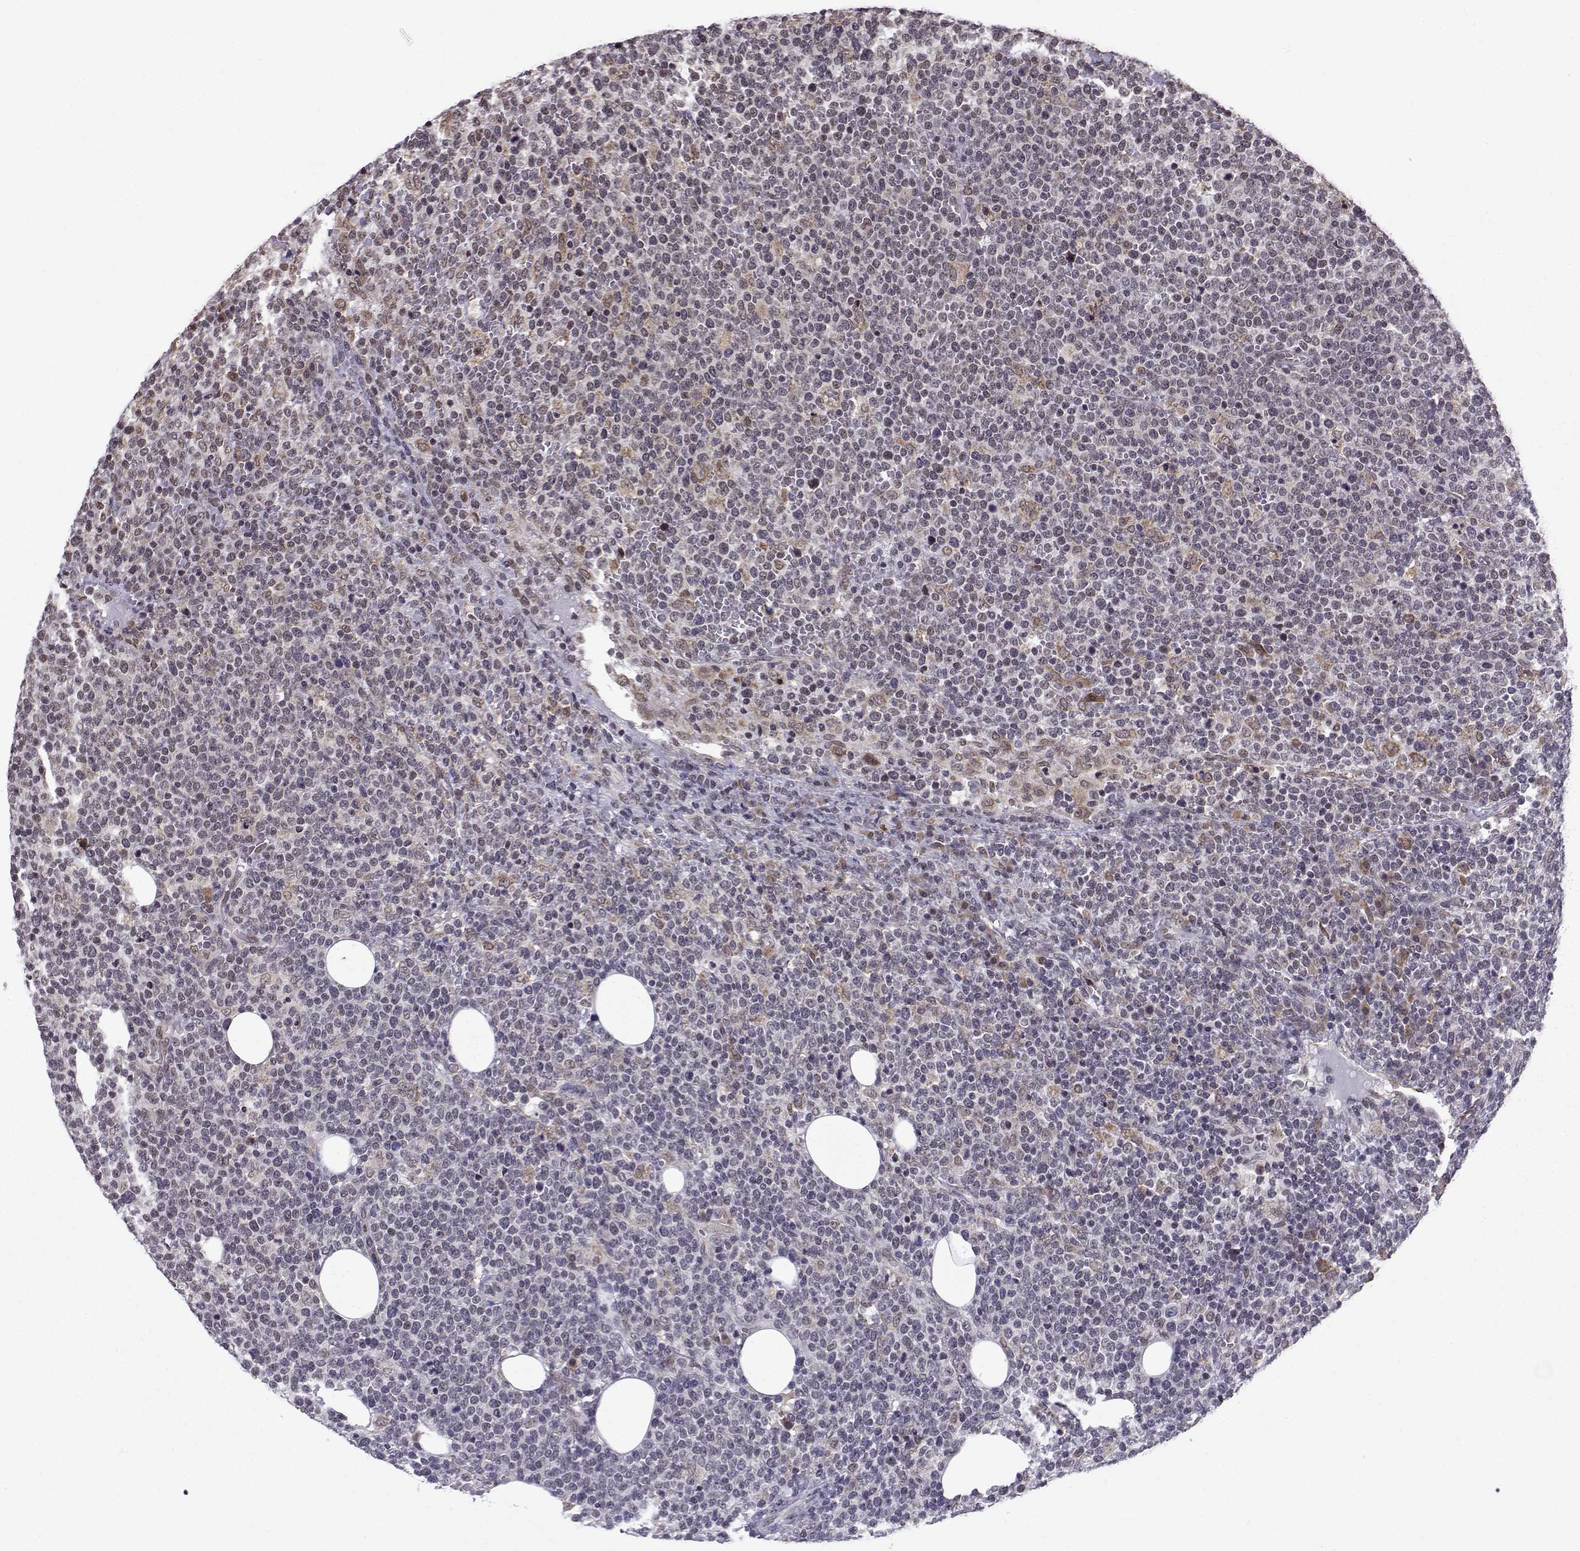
{"staining": {"intensity": "negative", "quantity": "none", "location": "none"}, "tissue": "lymphoma", "cell_type": "Tumor cells", "image_type": "cancer", "snomed": [{"axis": "morphology", "description": "Malignant lymphoma, non-Hodgkin's type, High grade"}, {"axis": "topography", "description": "Lymph node"}], "caption": "Immunohistochemical staining of human lymphoma shows no significant positivity in tumor cells.", "gene": "EZH1", "patient": {"sex": "male", "age": 61}}